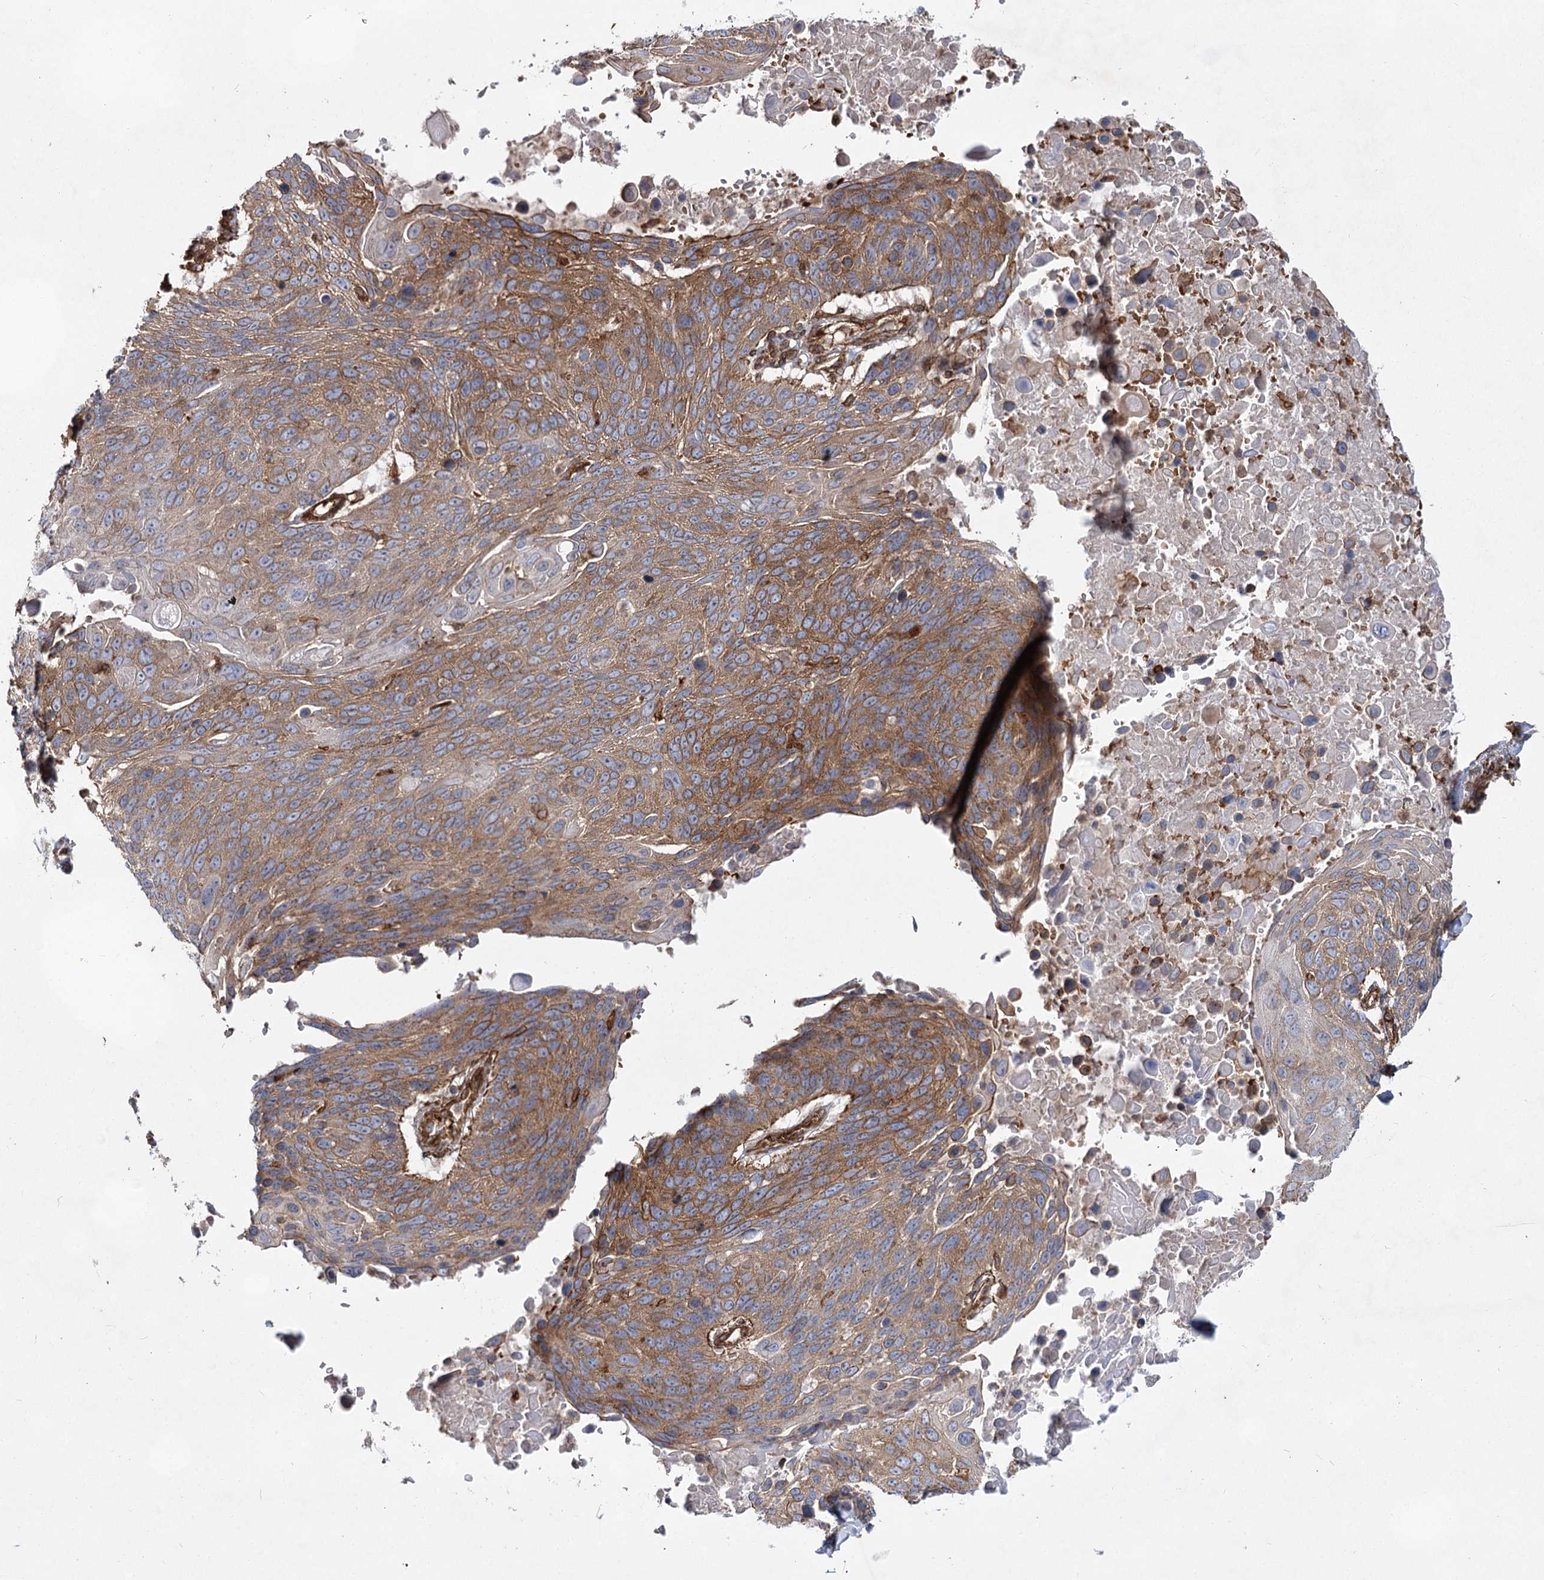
{"staining": {"intensity": "moderate", "quantity": ">75%", "location": "cytoplasmic/membranous"}, "tissue": "lung cancer", "cell_type": "Tumor cells", "image_type": "cancer", "snomed": [{"axis": "morphology", "description": "Squamous cell carcinoma, NOS"}, {"axis": "topography", "description": "Lung"}], "caption": "High-magnification brightfield microscopy of lung squamous cell carcinoma stained with DAB (brown) and counterstained with hematoxylin (blue). tumor cells exhibit moderate cytoplasmic/membranous expression is identified in approximately>75% of cells.", "gene": "IQSEC1", "patient": {"sex": "male", "age": 66}}